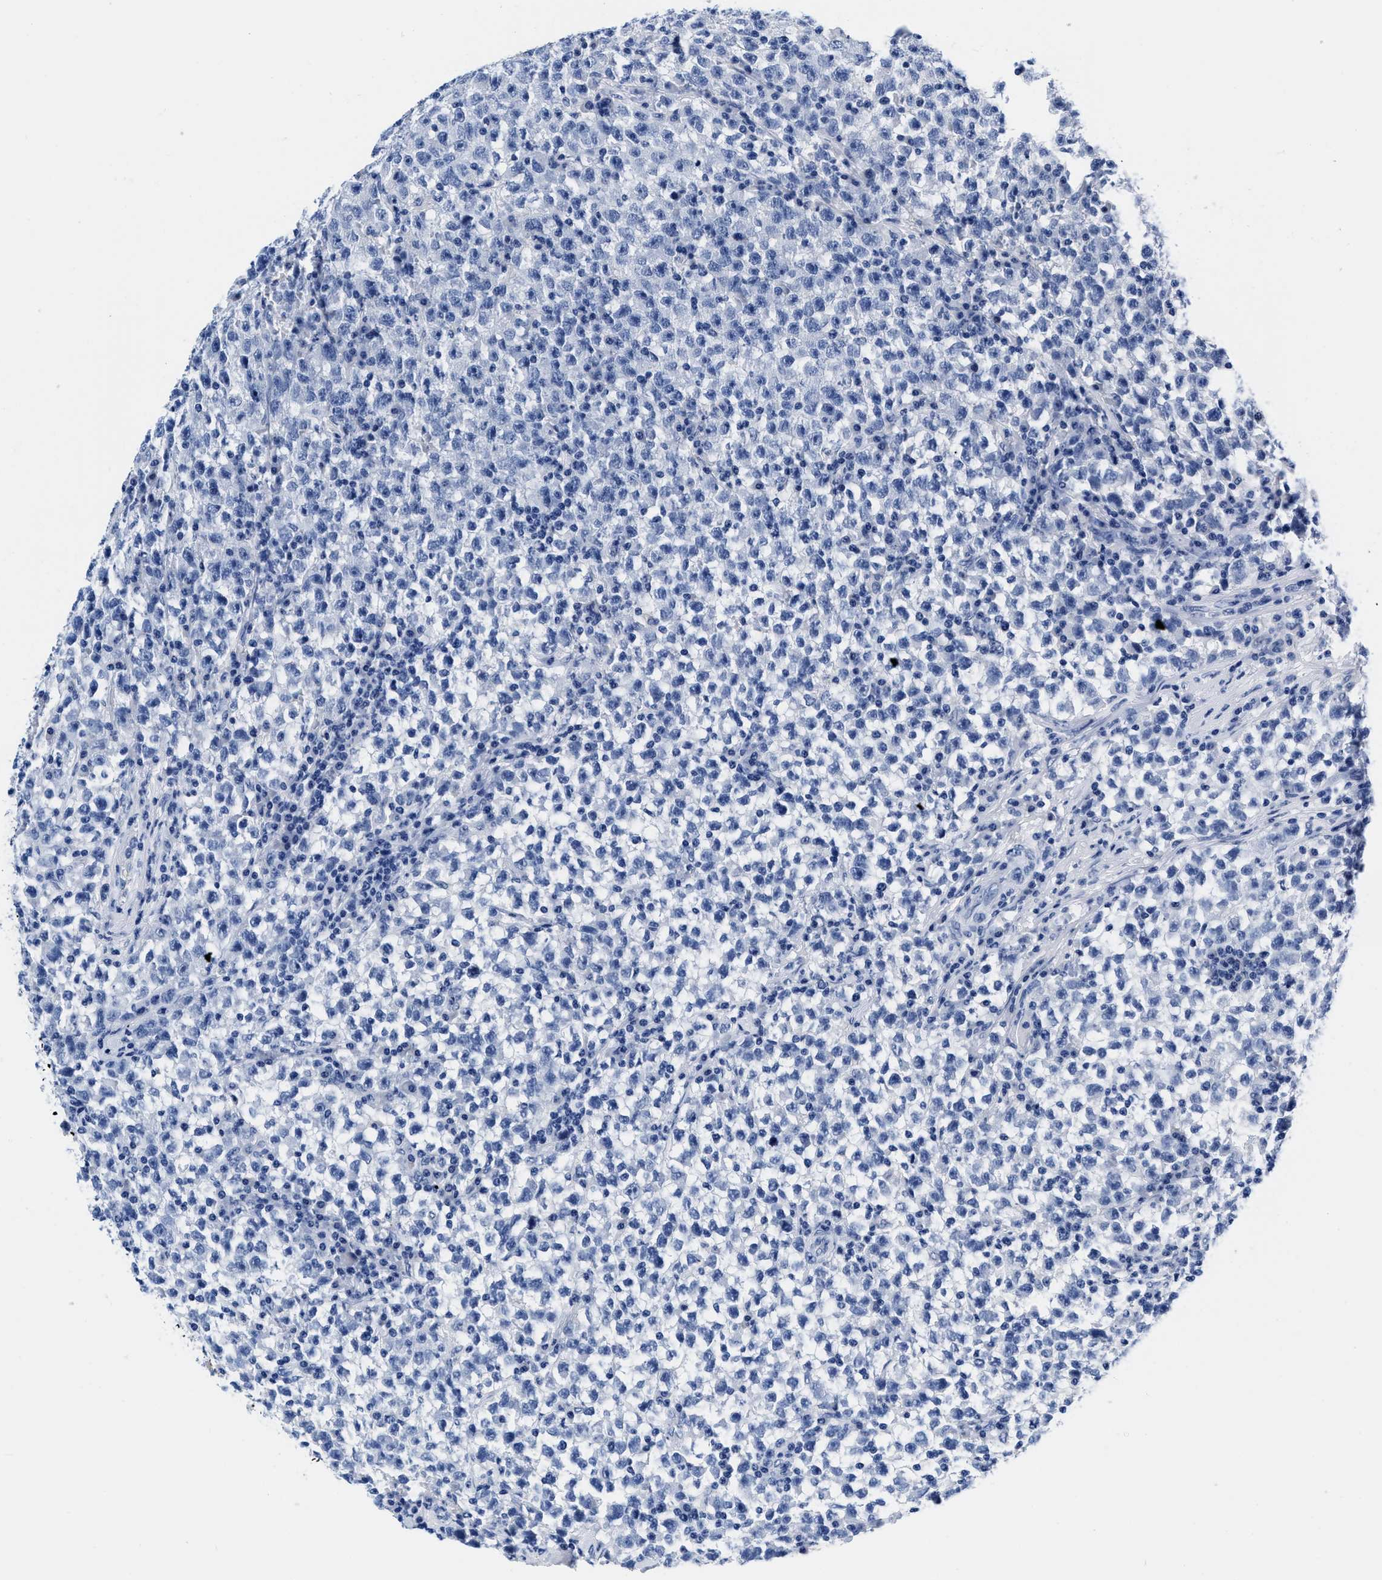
{"staining": {"intensity": "negative", "quantity": "none", "location": "none"}, "tissue": "testis cancer", "cell_type": "Tumor cells", "image_type": "cancer", "snomed": [{"axis": "morphology", "description": "Seminoma, NOS"}, {"axis": "topography", "description": "Testis"}], "caption": "Tumor cells show no significant protein positivity in testis cancer (seminoma). (DAB IHC with hematoxylin counter stain).", "gene": "CER1", "patient": {"sex": "male", "age": 22}}